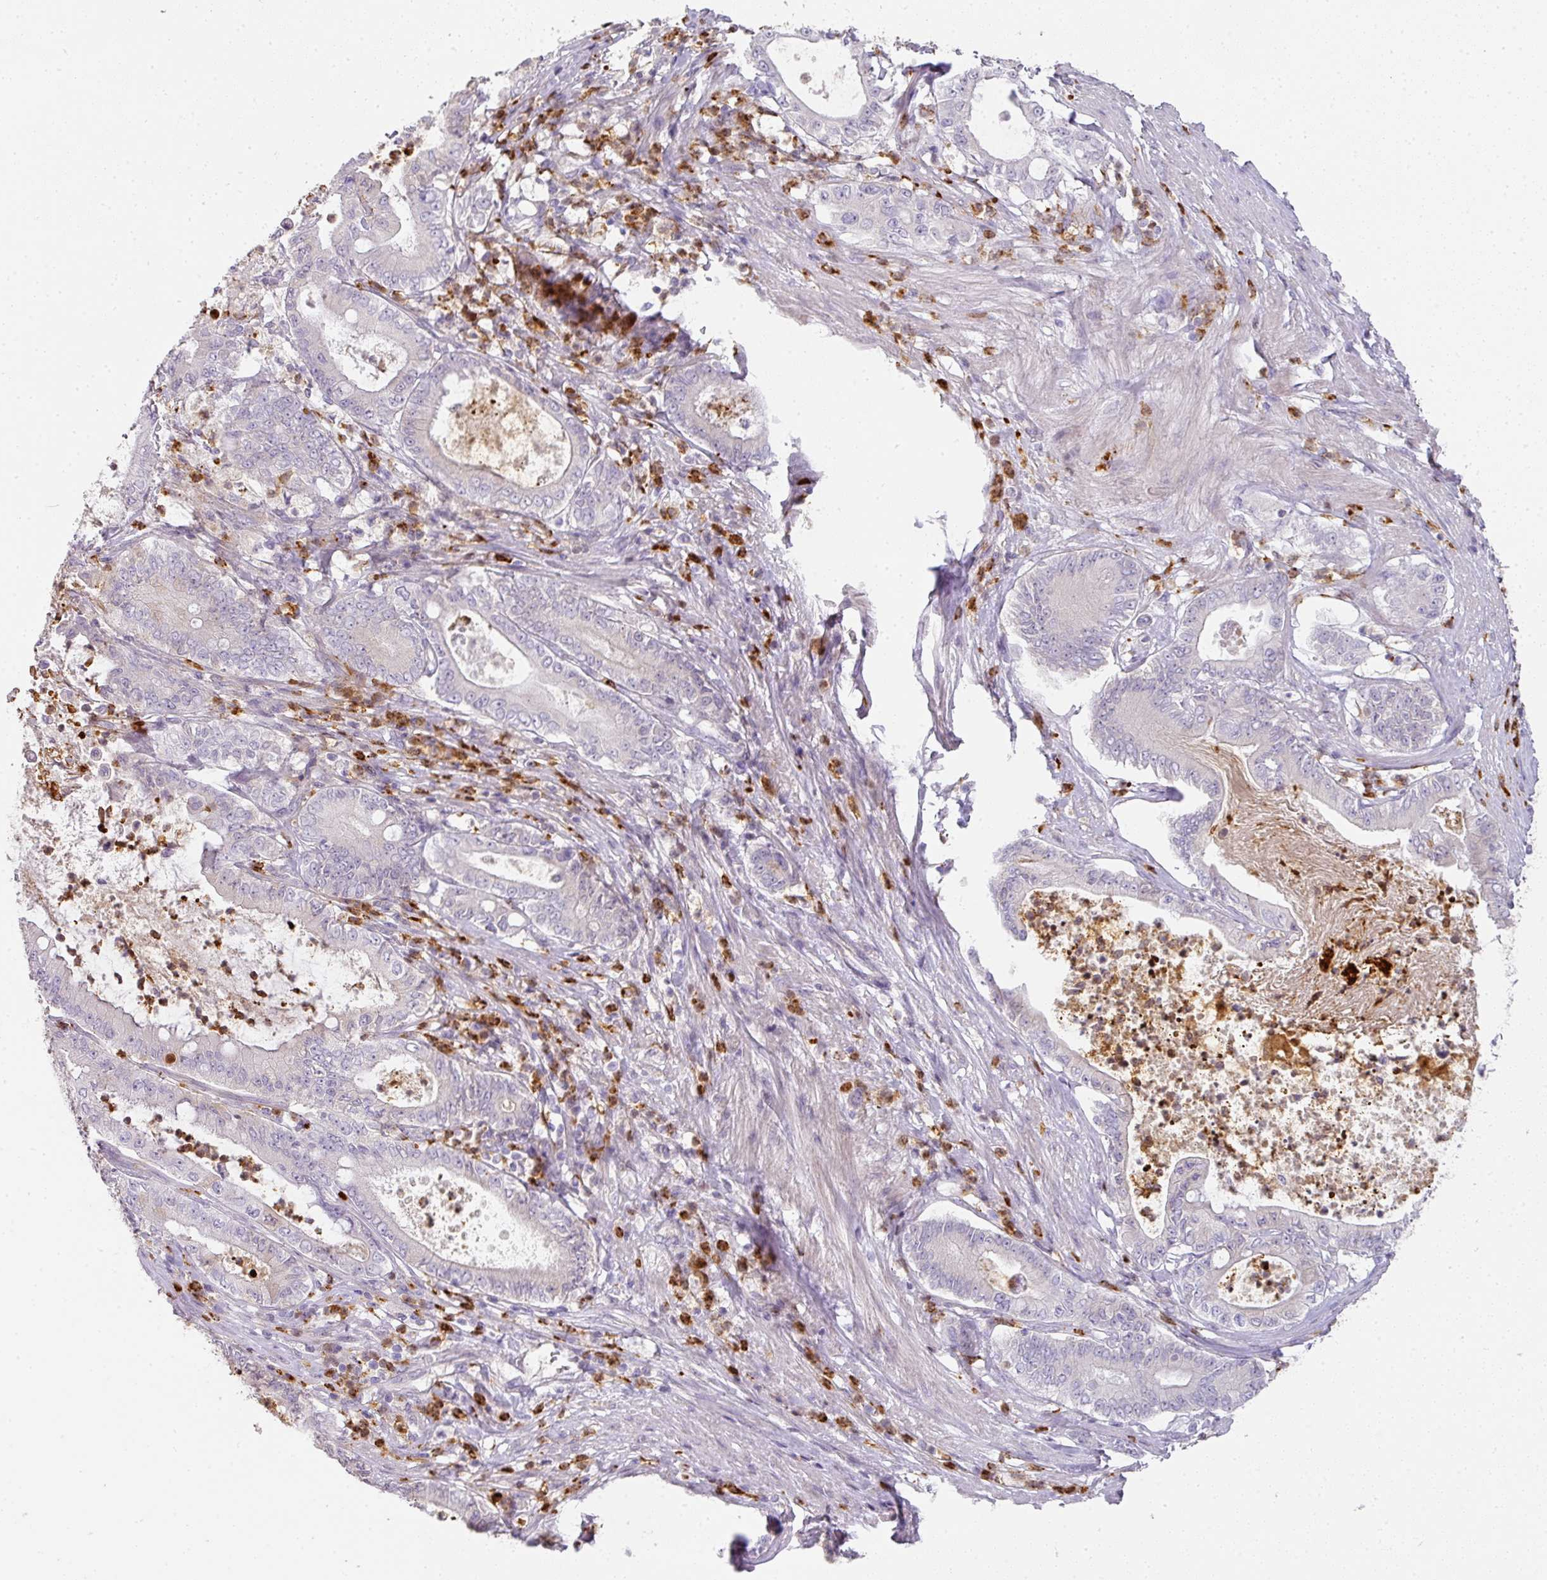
{"staining": {"intensity": "negative", "quantity": "none", "location": "none"}, "tissue": "pancreatic cancer", "cell_type": "Tumor cells", "image_type": "cancer", "snomed": [{"axis": "morphology", "description": "Adenocarcinoma, NOS"}, {"axis": "topography", "description": "Pancreas"}], "caption": "An image of human pancreatic adenocarcinoma is negative for staining in tumor cells.", "gene": "HHEX", "patient": {"sex": "male", "age": 71}}